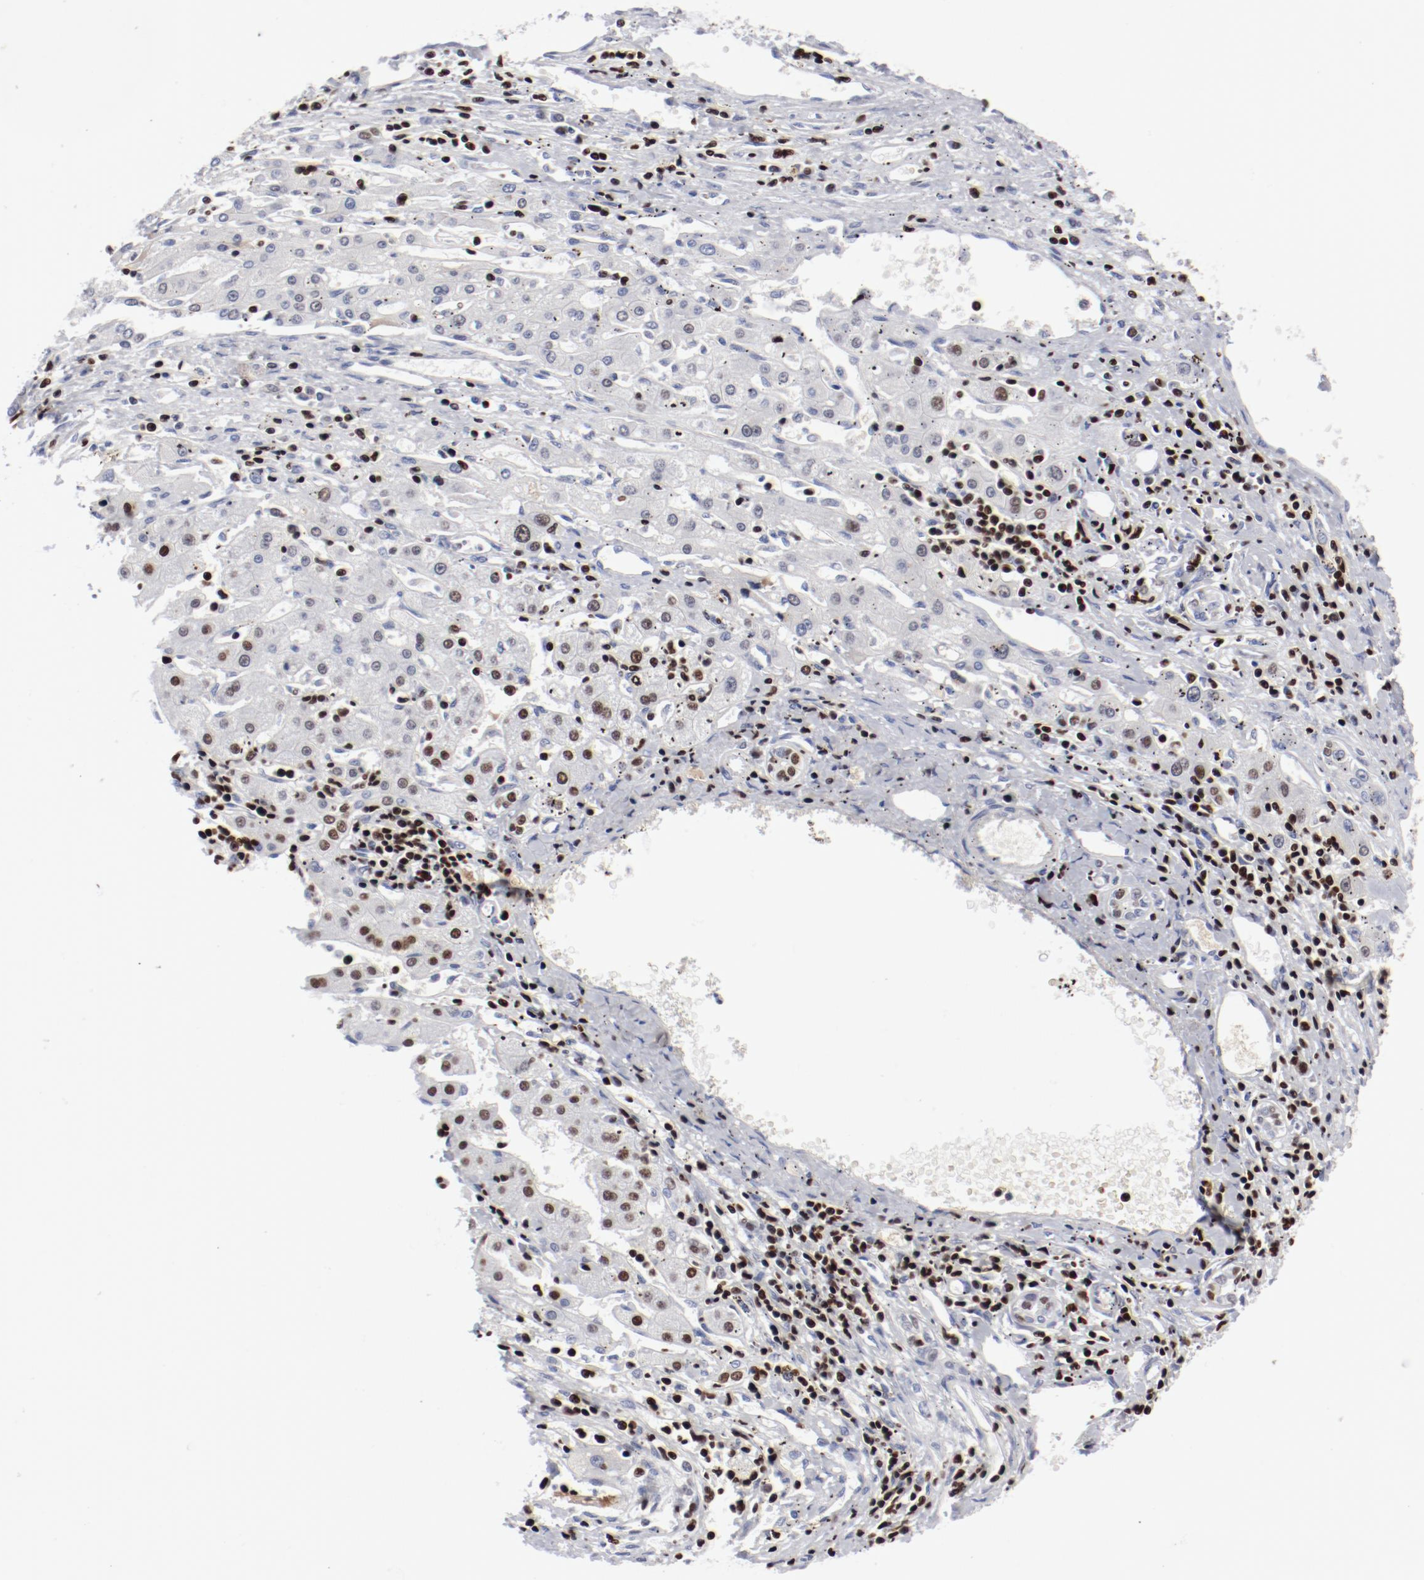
{"staining": {"intensity": "moderate", "quantity": "25%-75%", "location": "nuclear"}, "tissue": "liver cancer", "cell_type": "Tumor cells", "image_type": "cancer", "snomed": [{"axis": "morphology", "description": "Carcinoma, Hepatocellular, NOS"}, {"axis": "topography", "description": "Liver"}], "caption": "Protein staining of liver hepatocellular carcinoma tissue exhibits moderate nuclear staining in approximately 25%-75% of tumor cells.", "gene": "SMARCC2", "patient": {"sex": "male", "age": 72}}